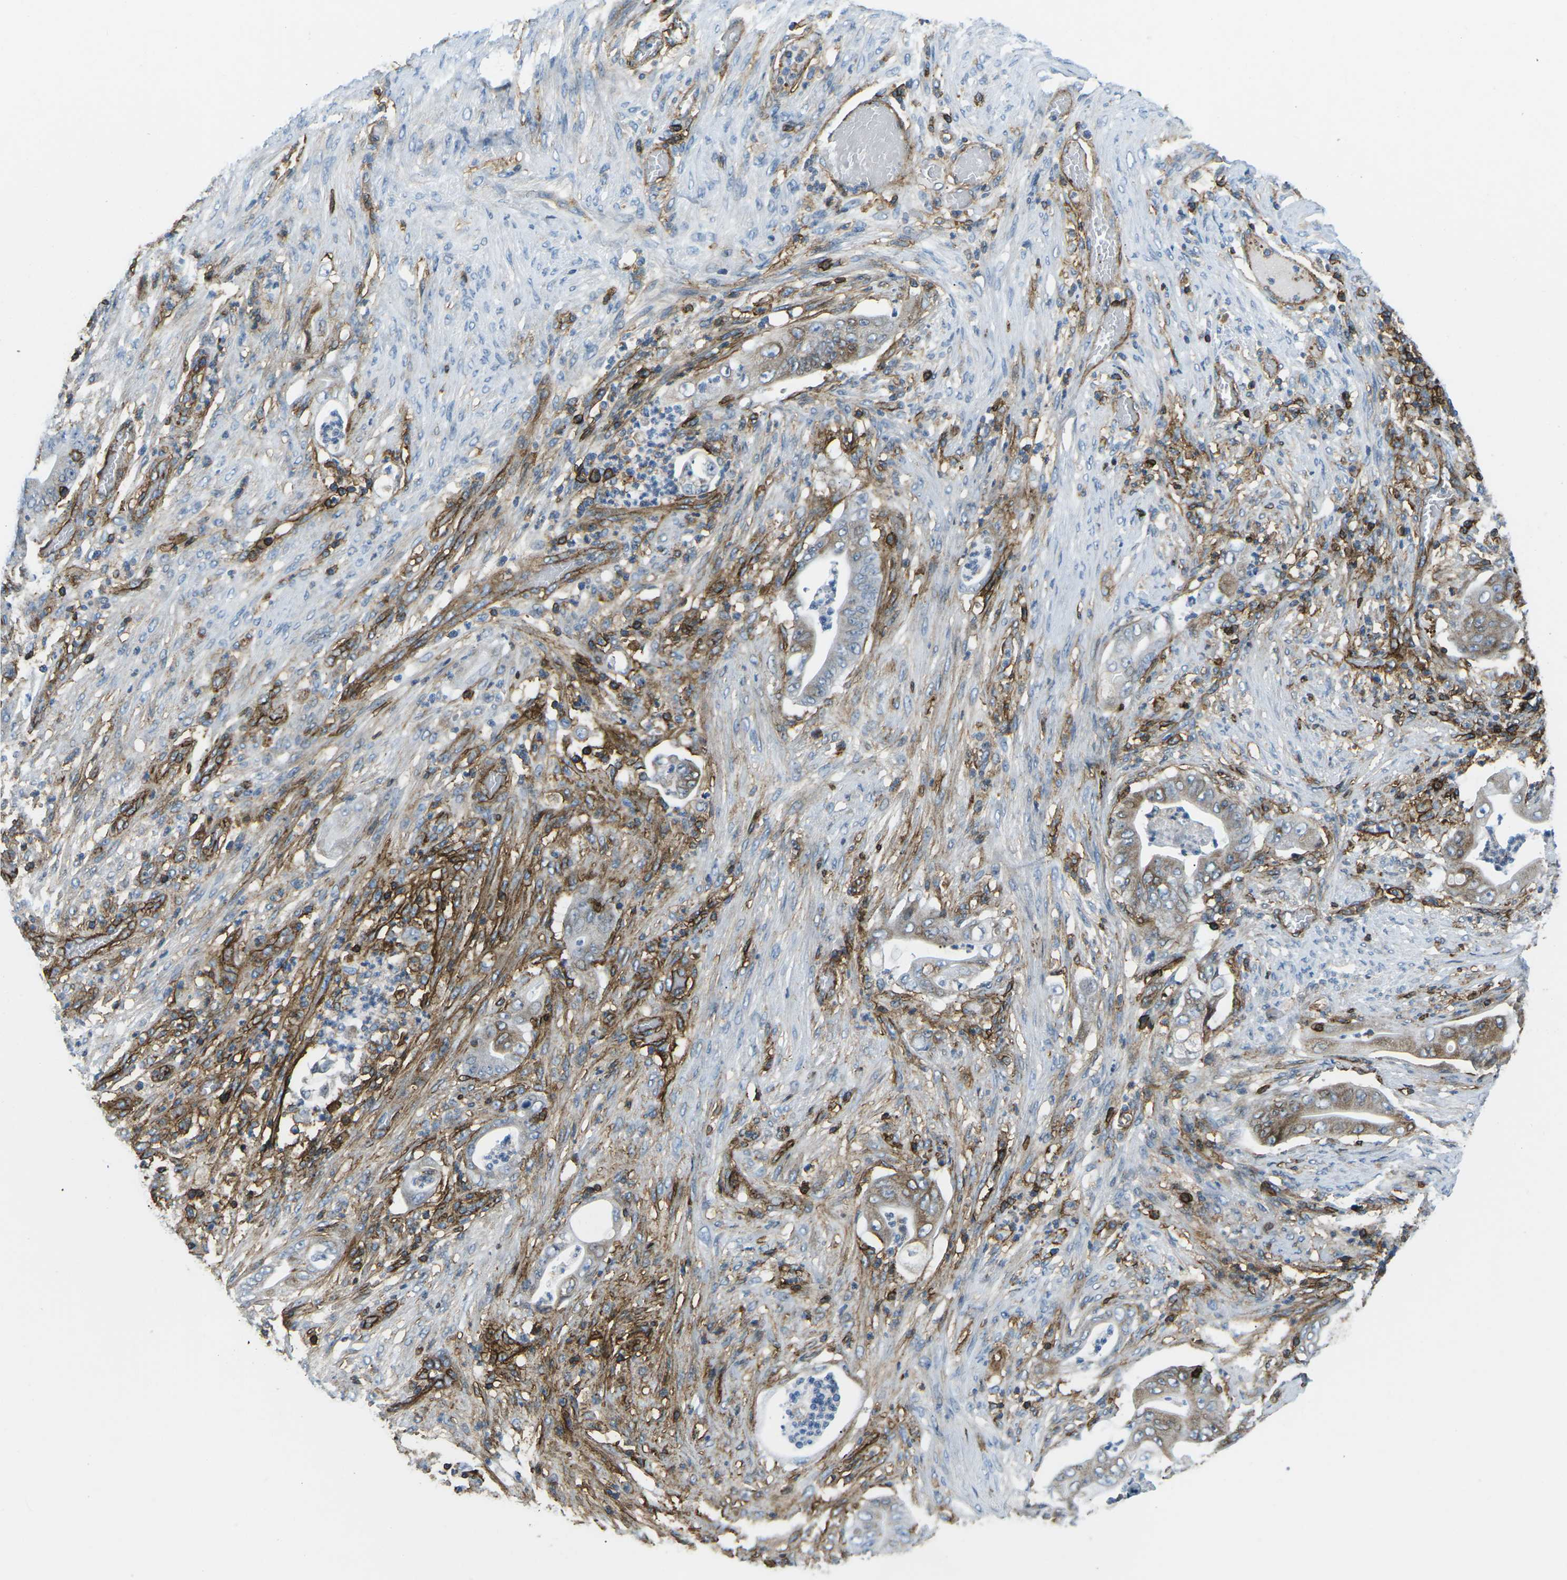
{"staining": {"intensity": "weak", "quantity": "25%-75%", "location": "cytoplasmic/membranous"}, "tissue": "stomach cancer", "cell_type": "Tumor cells", "image_type": "cancer", "snomed": [{"axis": "morphology", "description": "Adenocarcinoma, NOS"}, {"axis": "topography", "description": "Stomach"}], "caption": "A brown stain labels weak cytoplasmic/membranous positivity of a protein in stomach cancer tumor cells.", "gene": "HLA-B", "patient": {"sex": "female", "age": 73}}